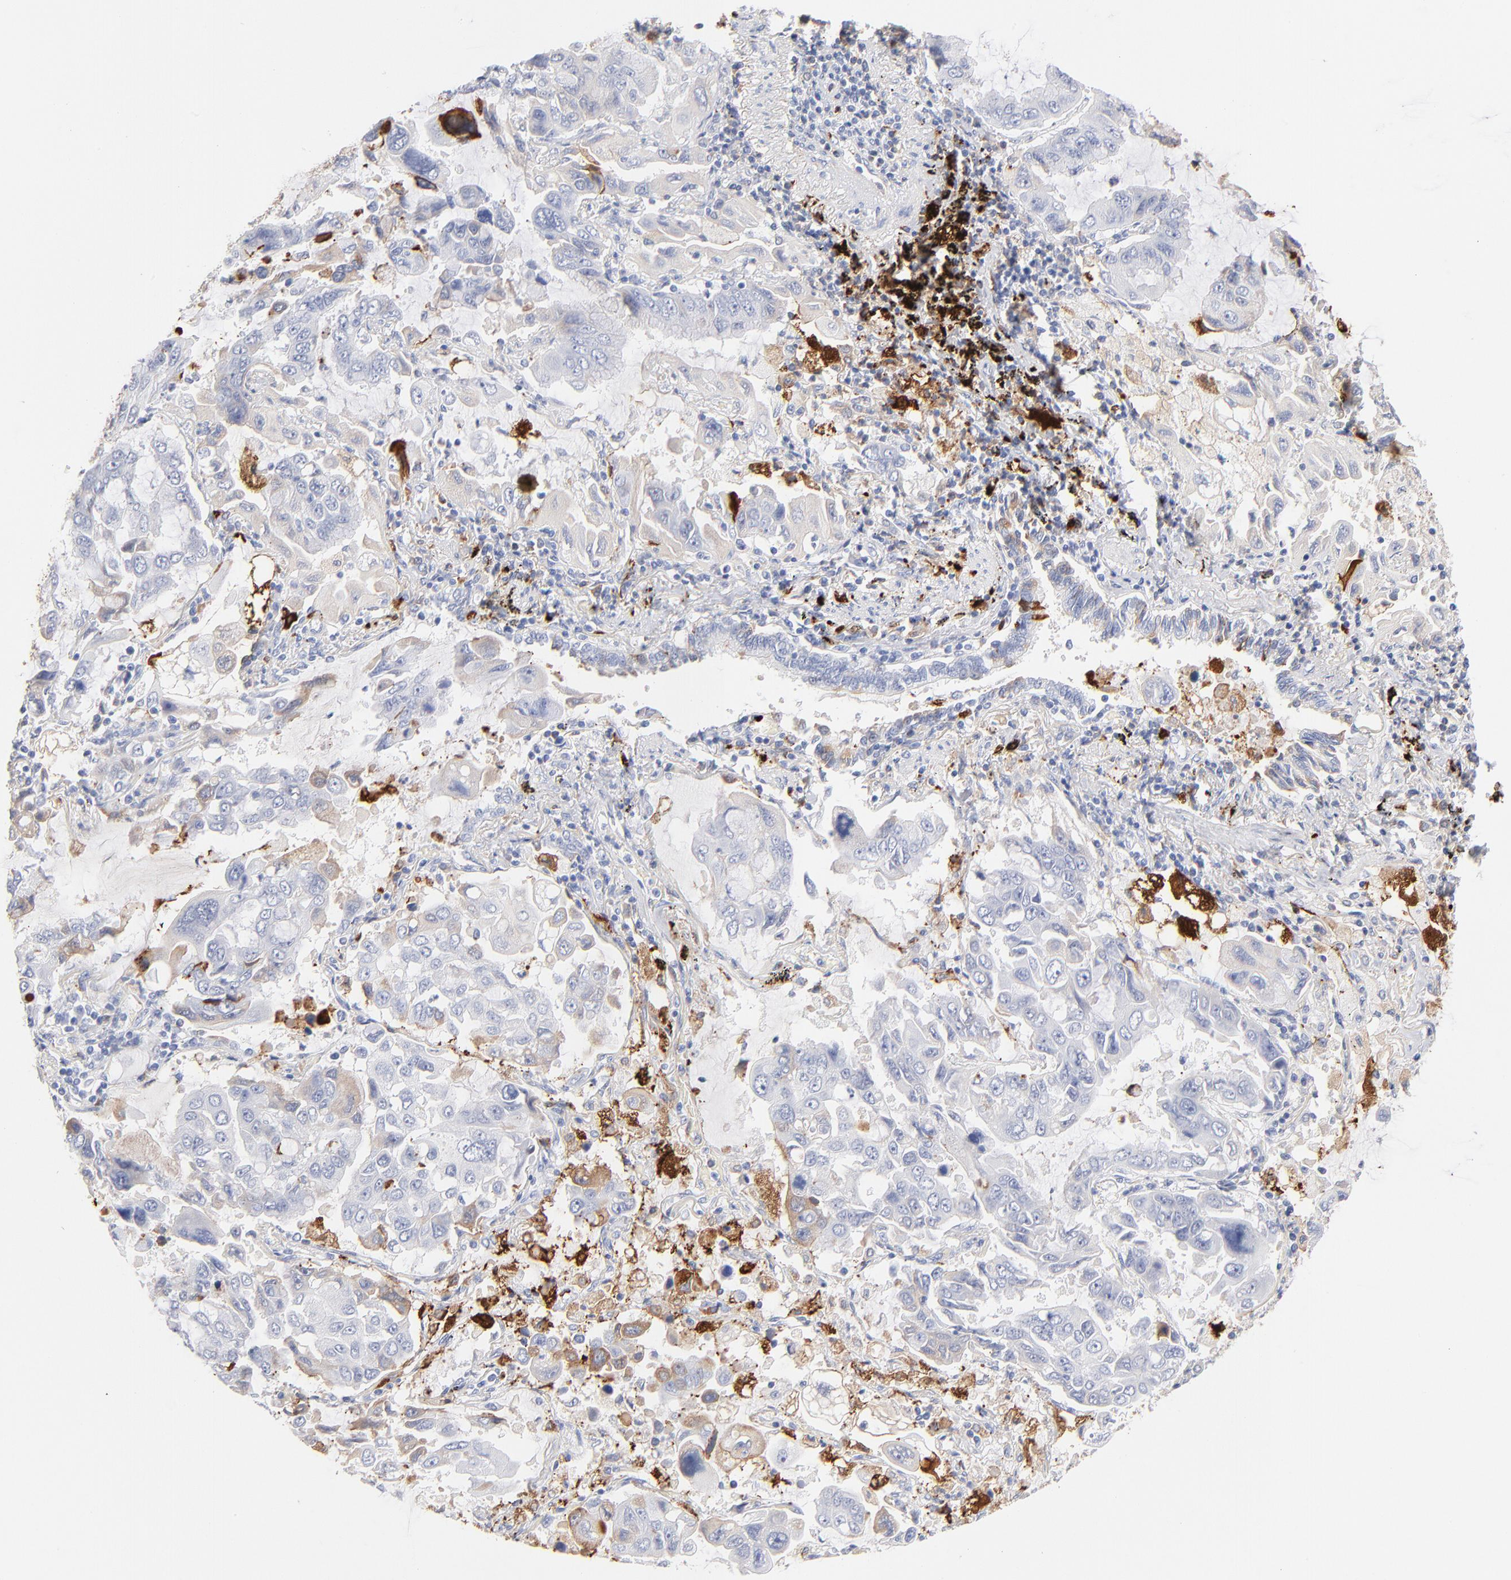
{"staining": {"intensity": "negative", "quantity": "none", "location": "none"}, "tissue": "lung cancer", "cell_type": "Tumor cells", "image_type": "cancer", "snomed": [{"axis": "morphology", "description": "Adenocarcinoma, NOS"}, {"axis": "topography", "description": "Lung"}], "caption": "High power microscopy image of an immunohistochemistry image of adenocarcinoma (lung), revealing no significant expression in tumor cells. The staining was performed using DAB (3,3'-diaminobenzidine) to visualize the protein expression in brown, while the nuclei were stained in blue with hematoxylin (Magnification: 20x).", "gene": "APOH", "patient": {"sex": "male", "age": 64}}